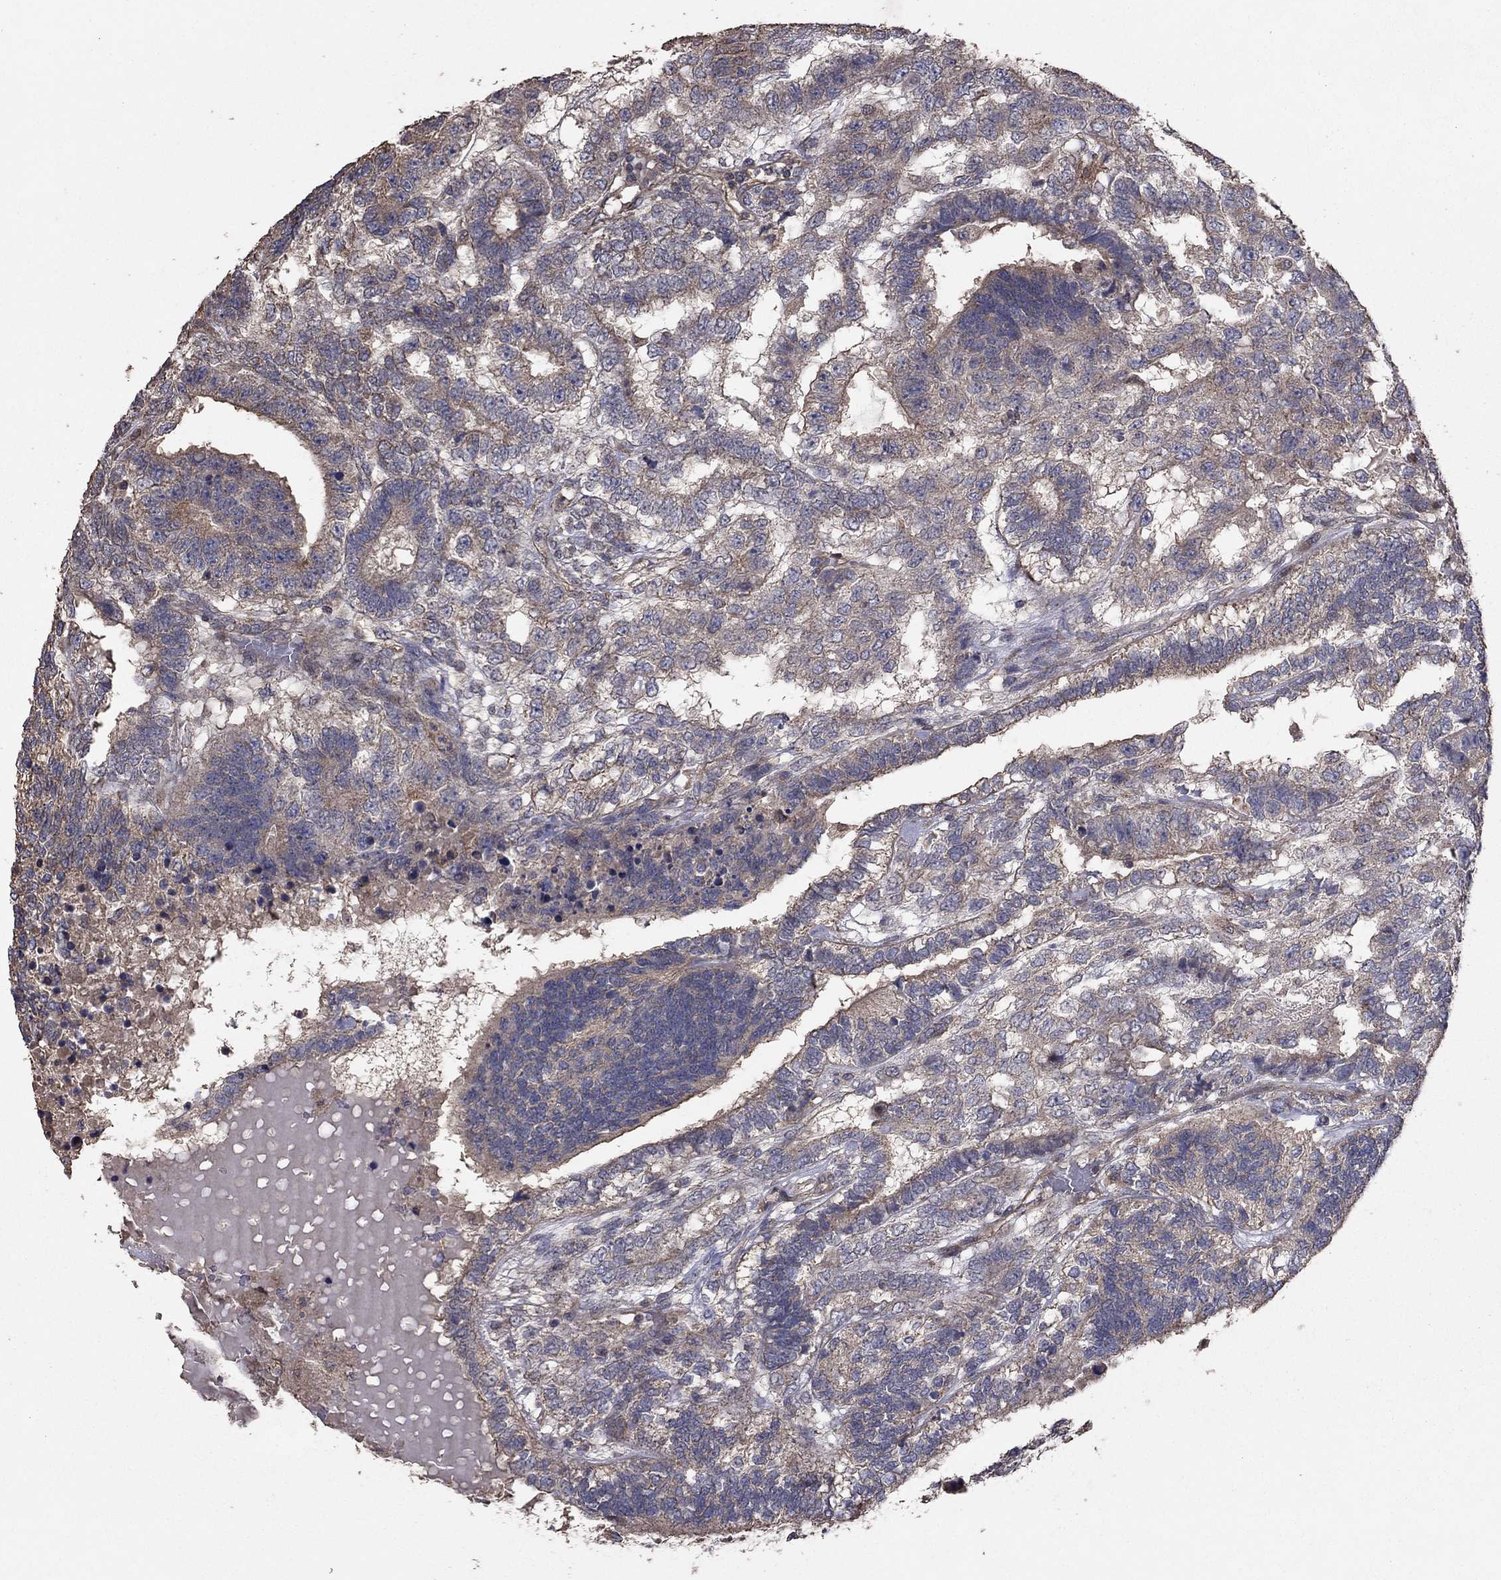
{"staining": {"intensity": "weak", "quantity": "25%-75%", "location": "cytoplasmic/membranous"}, "tissue": "testis cancer", "cell_type": "Tumor cells", "image_type": "cancer", "snomed": [{"axis": "morphology", "description": "Seminoma, NOS"}, {"axis": "morphology", "description": "Carcinoma, Embryonal, NOS"}, {"axis": "topography", "description": "Testis"}], "caption": "A high-resolution photomicrograph shows immunohistochemistry (IHC) staining of seminoma (testis), which demonstrates weak cytoplasmic/membranous positivity in about 25%-75% of tumor cells.", "gene": "FLT4", "patient": {"sex": "male", "age": 41}}